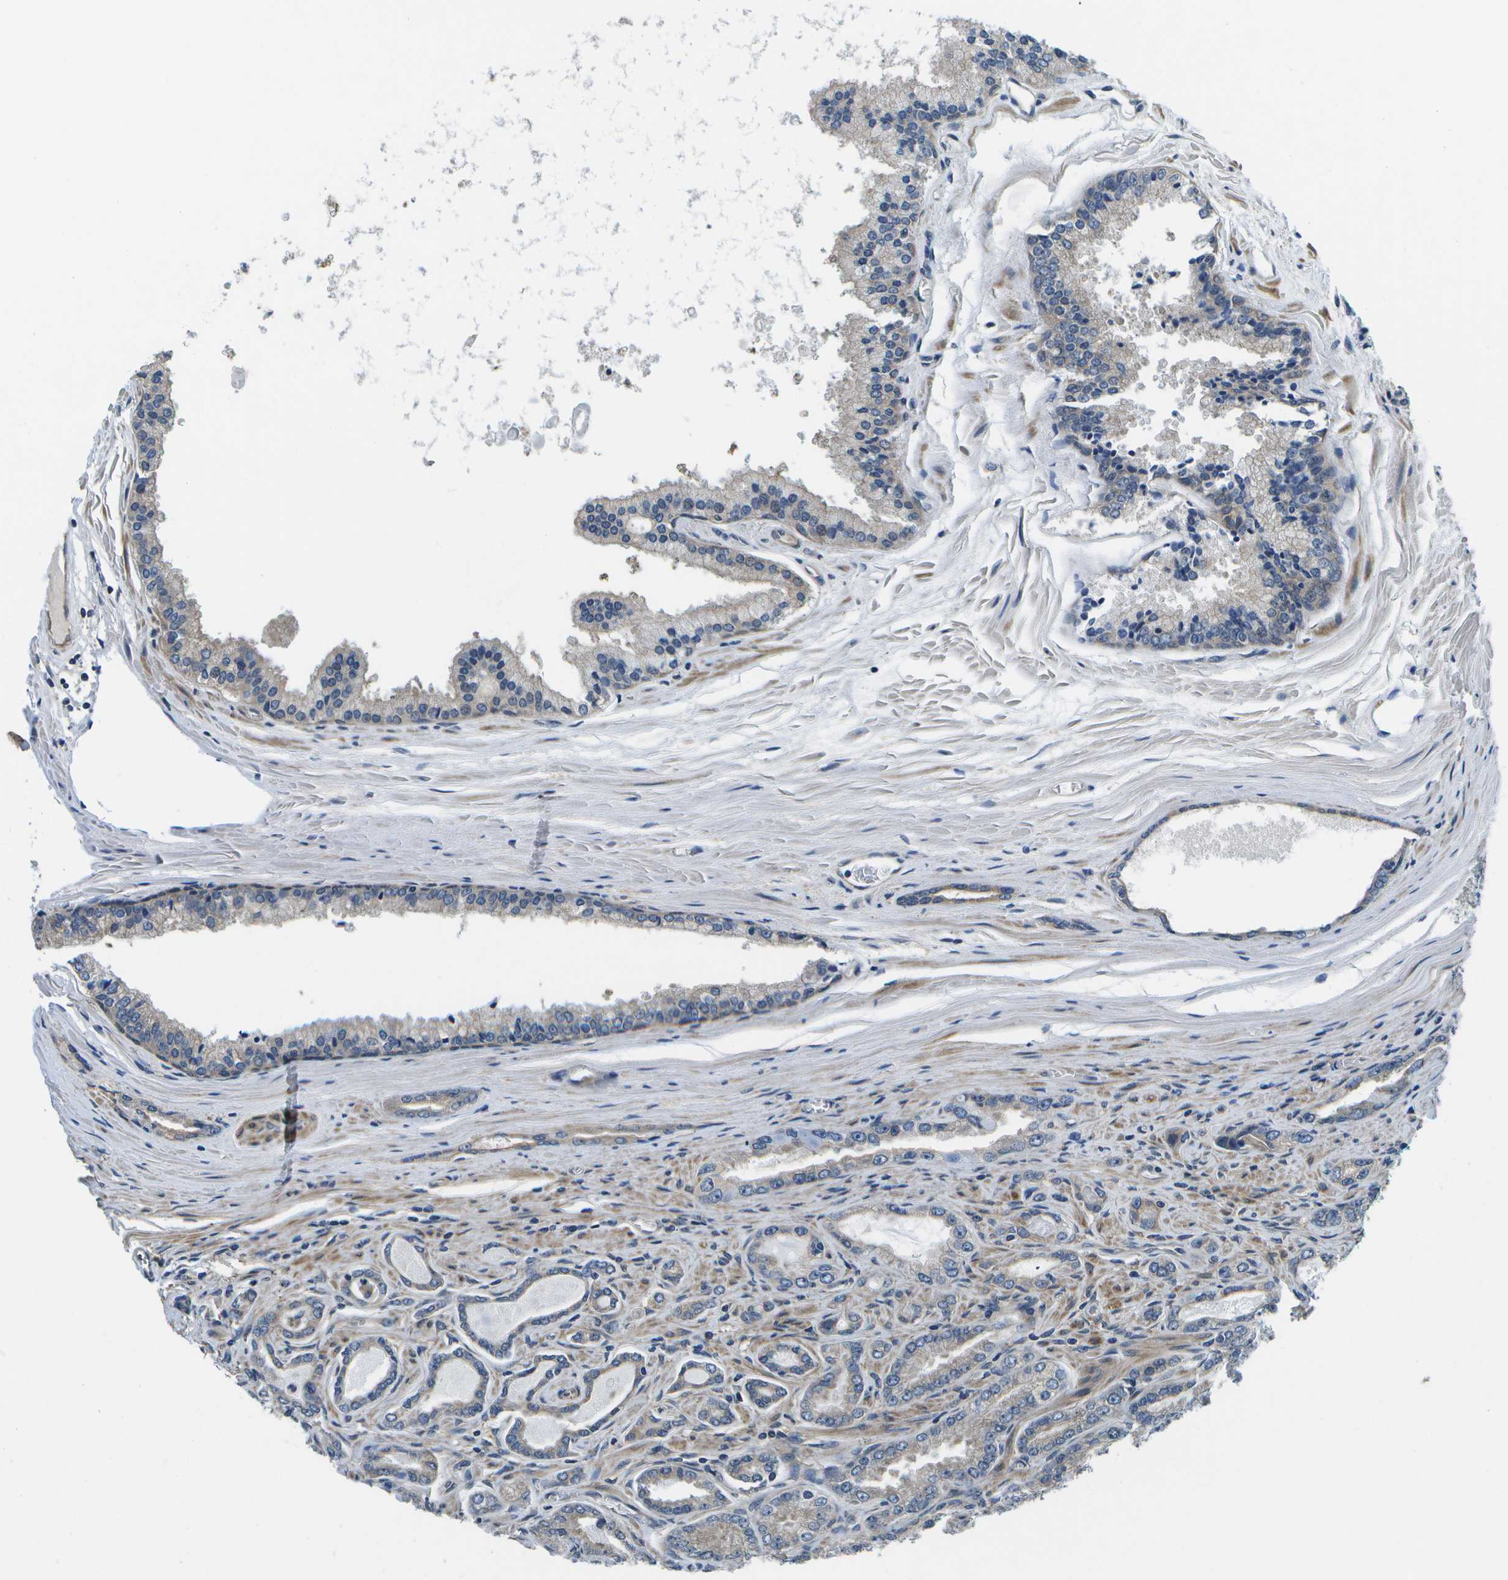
{"staining": {"intensity": "weak", "quantity": "<25%", "location": "cytoplasmic/membranous"}, "tissue": "prostate cancer", "cell_type": "Tumor cells", "image_type": "cancer", "snomed": [{"axis": "morphology", "description": "Adenocarcinoma, High grade"}, {"axis": "topography", "description": "Prostate"}], "caption": "Immunohistochemical staining of high-grade adenocarcinoma (prostate) shows no significant positivity in tumor cells.", "gene": "P3H1", "patient": {"sex": "male", "age": 65}}